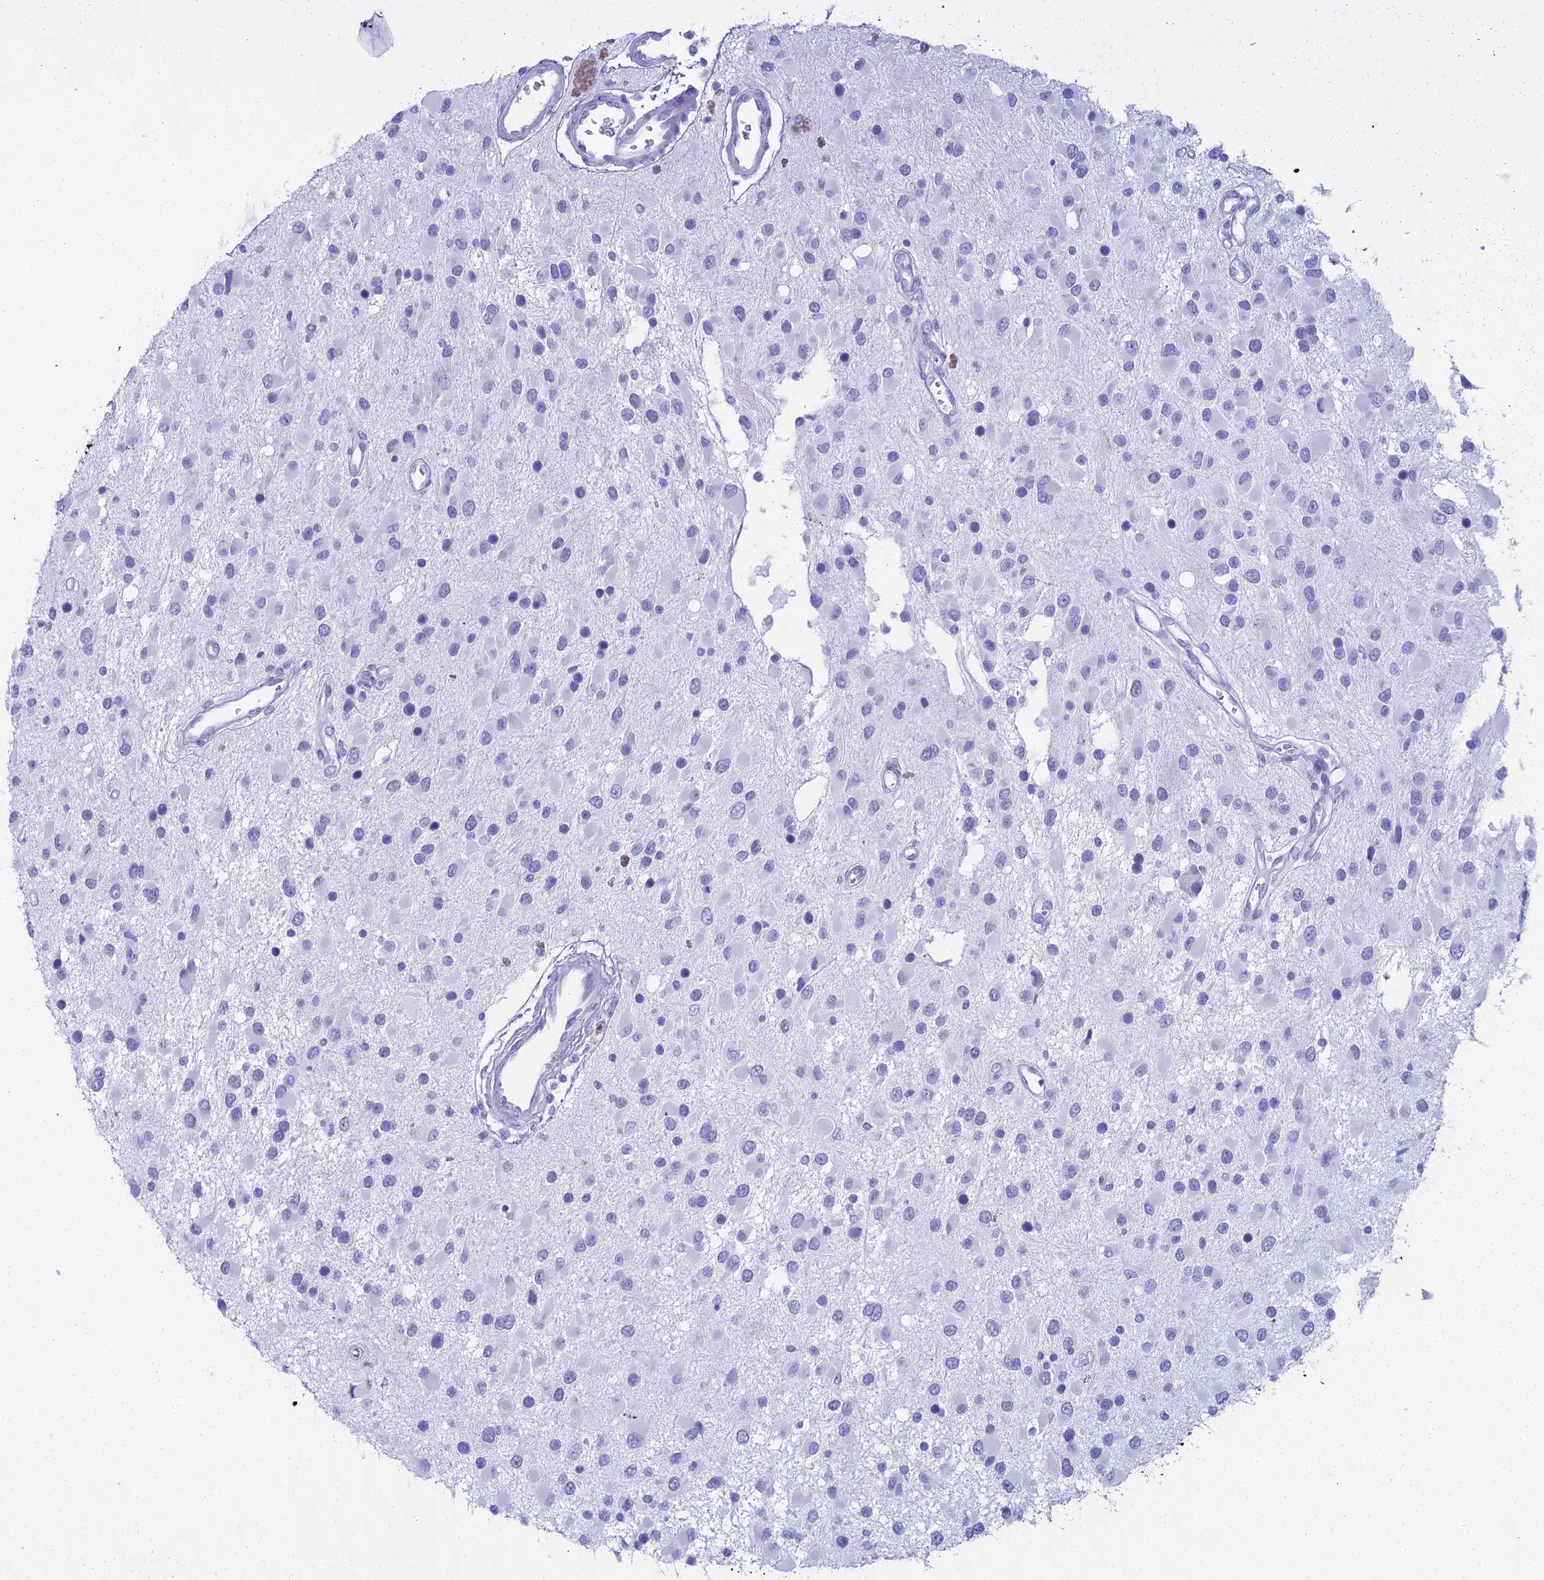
{"staining": {"intensity": "negative", "quantity": "none", "location": "none"}, "tissue": "glioma", "cell_type": "Tumor cells", "image_type": "cancer", "snomed": [{"axis": "morphology", "description": "Glioma, malignant, High grade"}, {"axis": "topography", "description": "Brain"}], "caption": "Immunohistochemistry (IHC) of human glioma shows no expression in tumor cells.", "gene": "CGB2", "patient": {"sex": "male", "age": 53}}